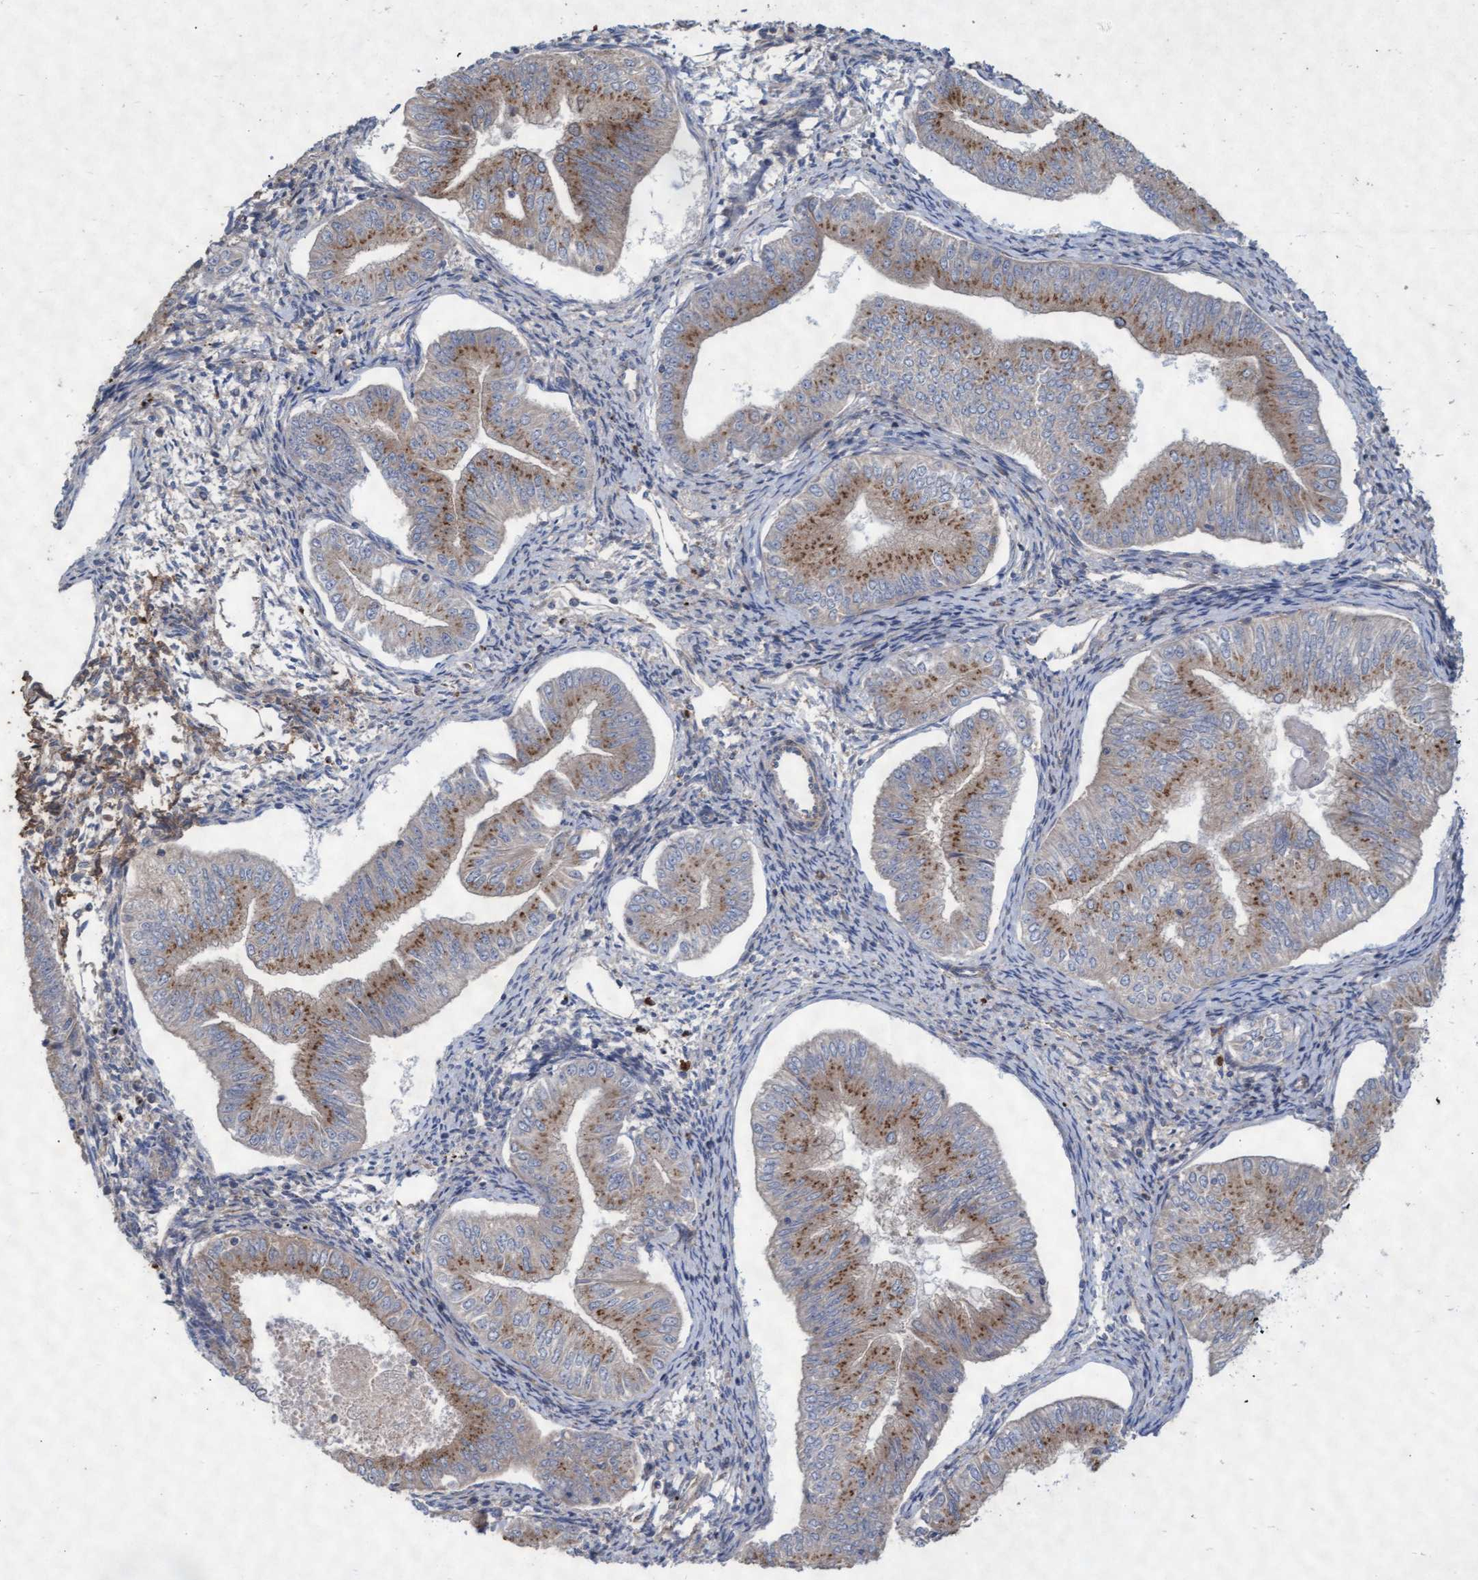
{"staining": {"intensity": "moderate", "quantity": "25%-75%", "location": "cytoplasmic/membranous"}, "tissue": "endometrial cancer", "cell_type": "Tumor cells", "image_type": "cancer", "snomed": [{"axis": "morphology", "description": "Normal tissue, NOS"}, {"axis": "morphology", "description": "Adenocarcinoma, NOS"}, {"axis": "topography", "description": "Endometrium"}], "caption": "A photomicrograph showing moderate cytoplasmic/membranous staining in approximately 25%-75% of tumor cells in endometrial adenocarcinoma, as visualized by brown immunohistochemical staining.", "gene": "ABCF2", "patient": {"sex": "female", "age": 53}}